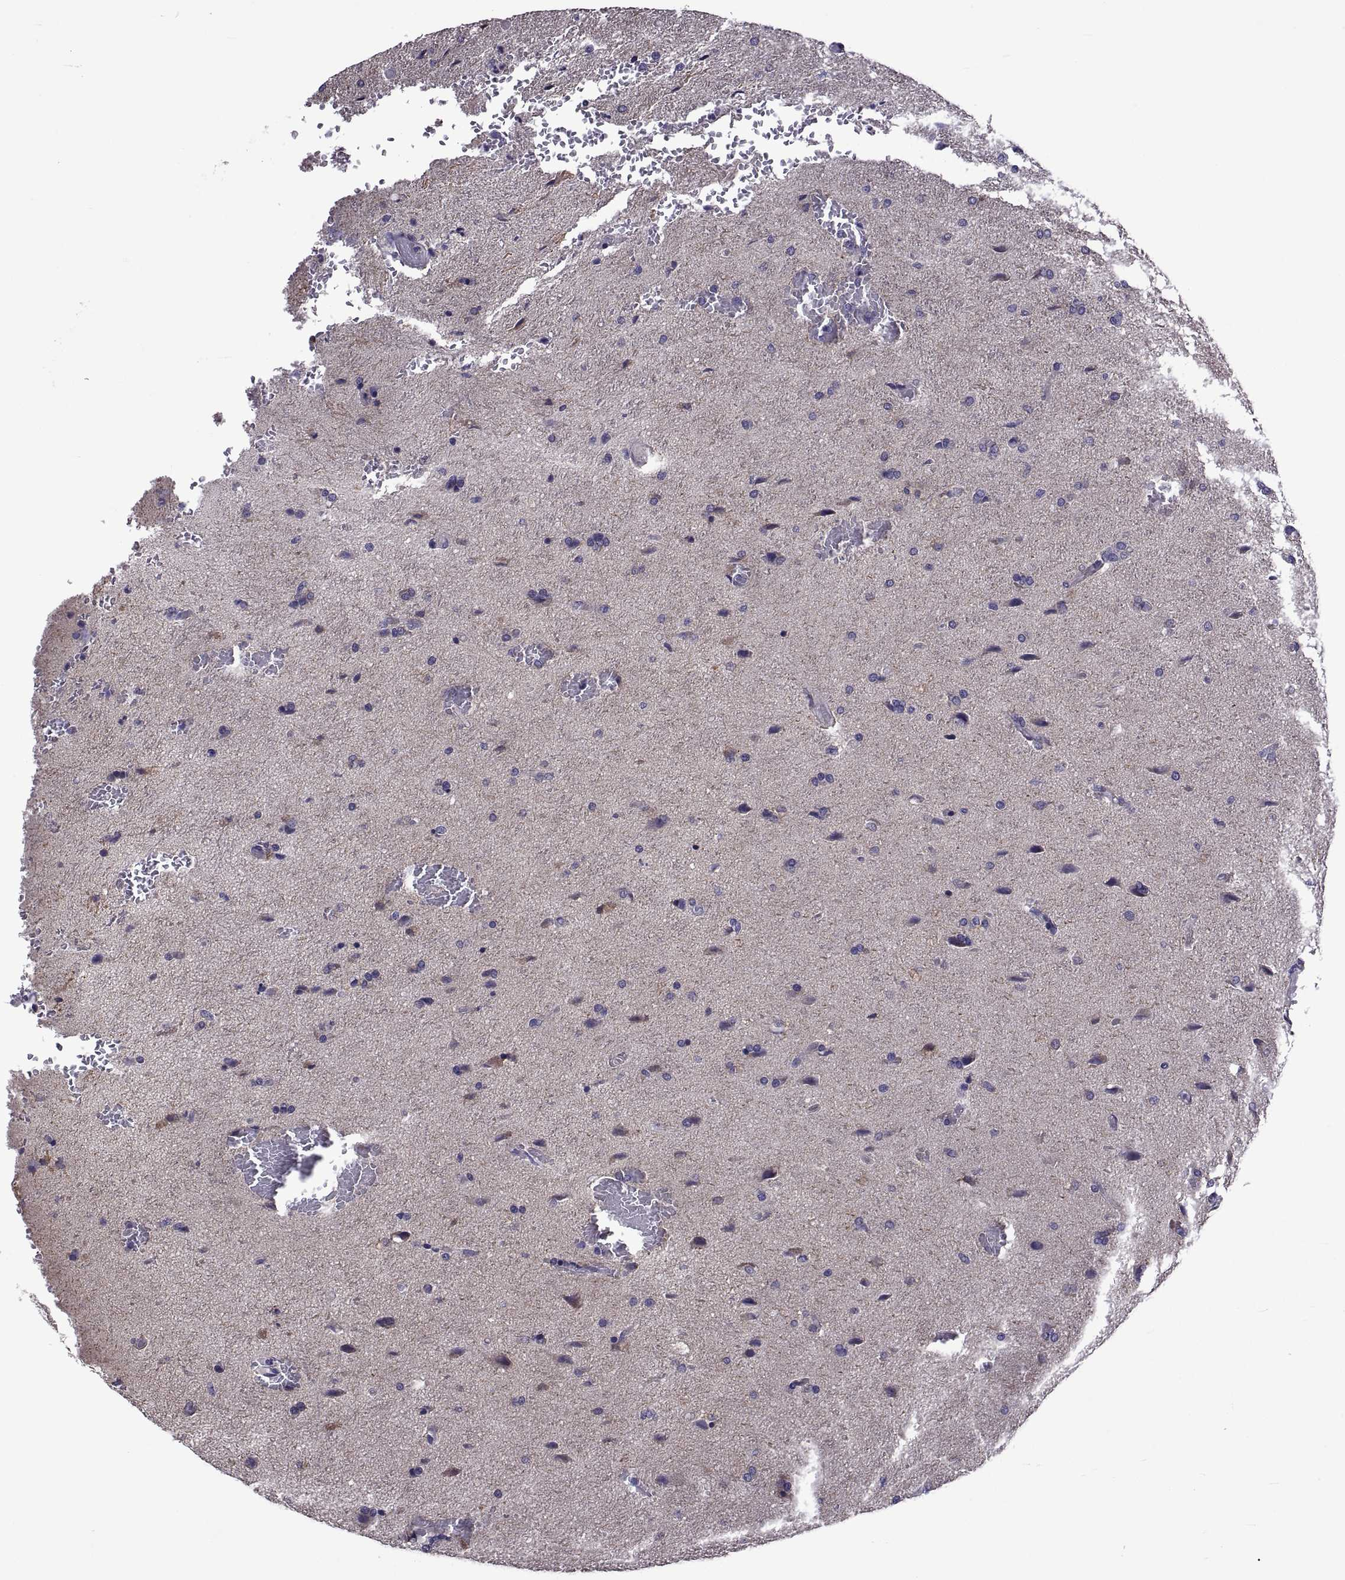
{"staining": {"intensity": "negative", "quantity": "none", "location": "none"}, "tissue": "glioma", "cell_type": "Tumor cells", "image_type": "cancer", "snomed": [{"axis": "morphology", "description": "Glioma, malignant, High grade"}, {"axis": "topography", "description": "Brain"}], "caption": "Photomicrograph shows no protein staining in tumor cells of glioma tissue.", "gene": "TMC3", "patient": {"sex": "male", "age": 68}}